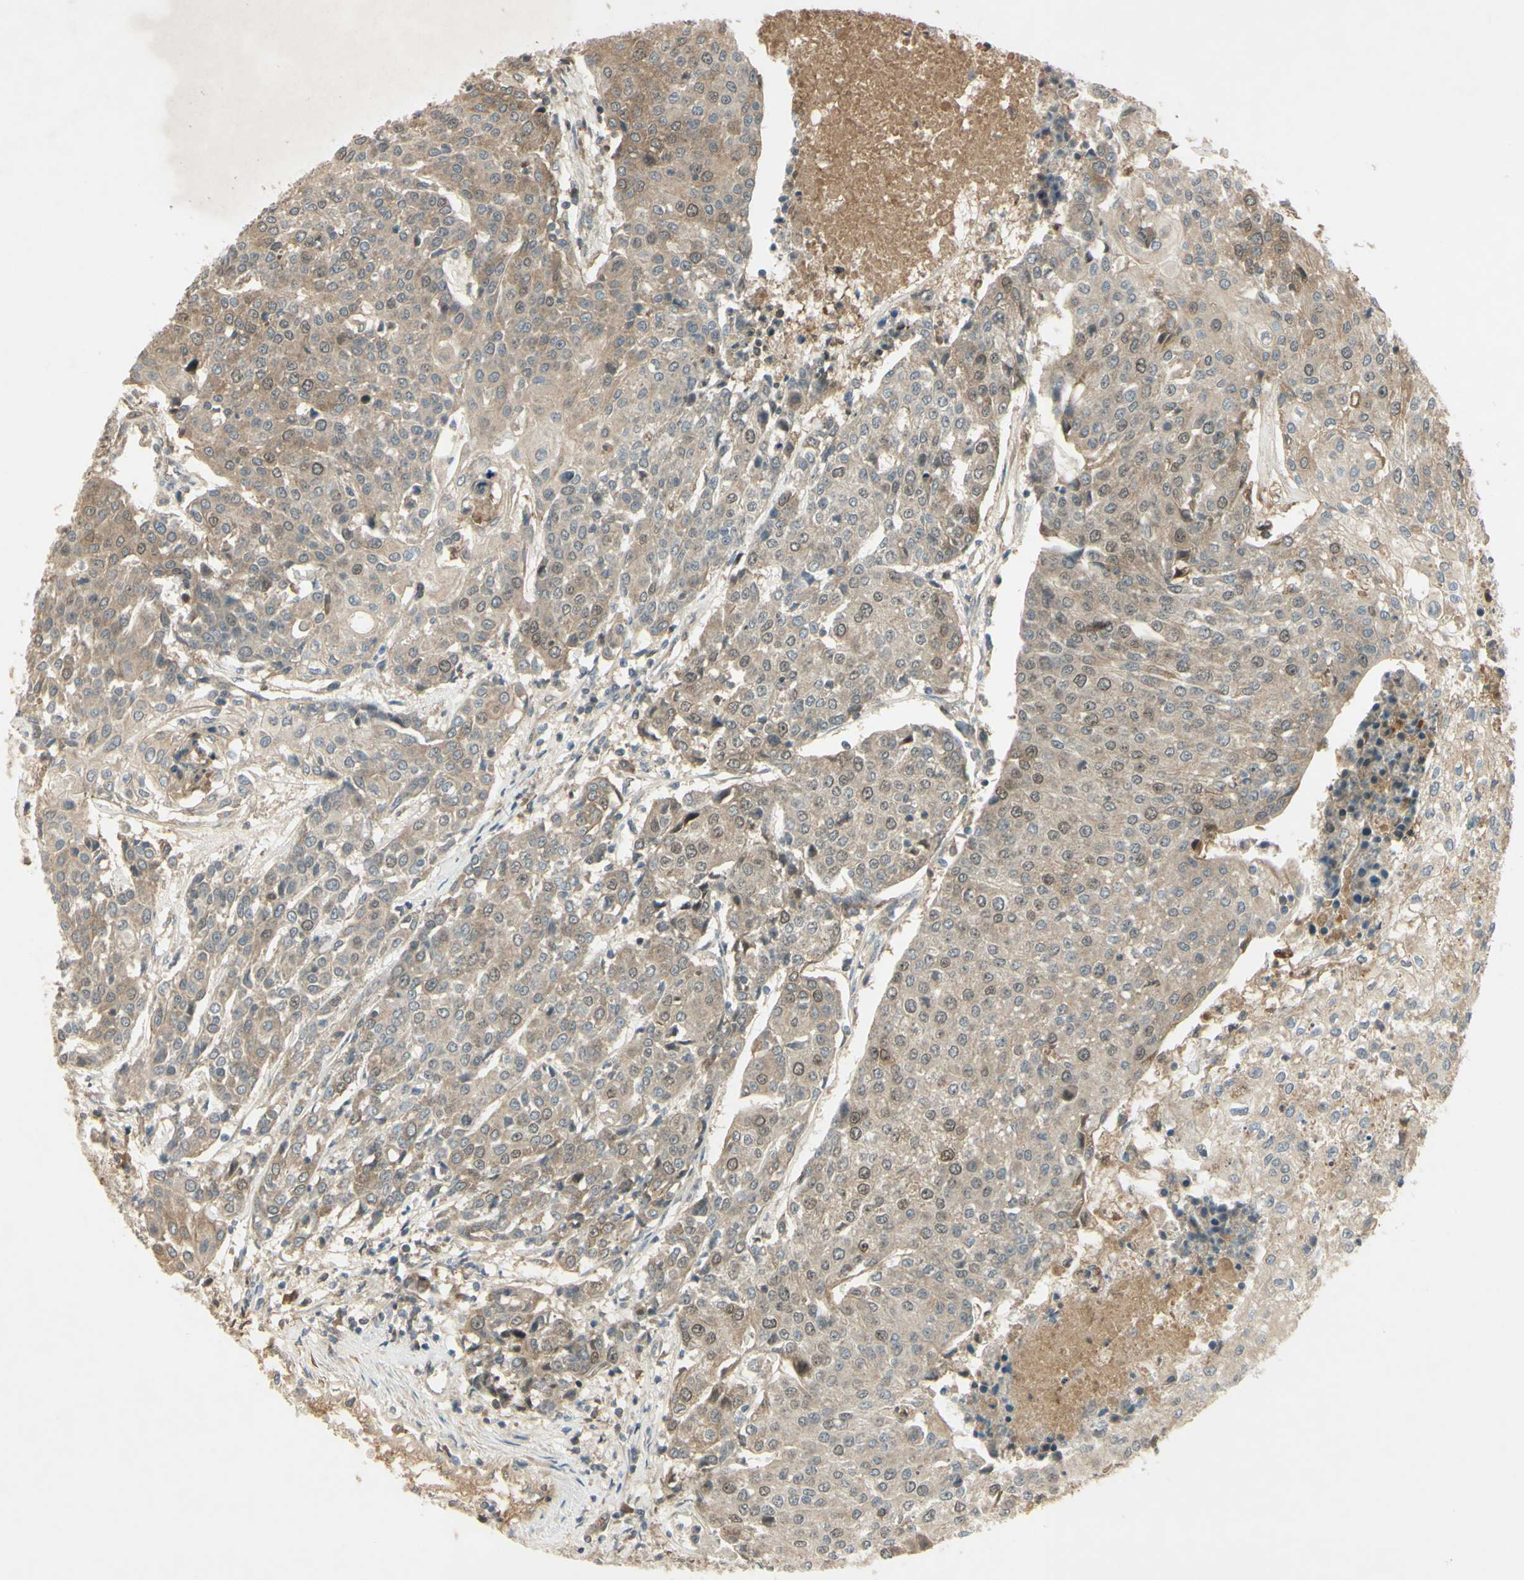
{"staining": {"intensity": "weak", "quantity": "<25%", "location": "nuclear"}, "tissue": "urothelial cancer", "cell_type": "Tumor cells", "image_type": "cancer", "snomed": [{"axis": "morphology", "description": "Urothelial carcinoma, High grade"}, {"axis": "topography", "description": "Urinary bladder"}], "caption": "Protein analysis of urothelial cancer demonstrates no significant staining in tumor cells.", "gene": "RAD18", "patient": {"sex": "female", "age": 85}}